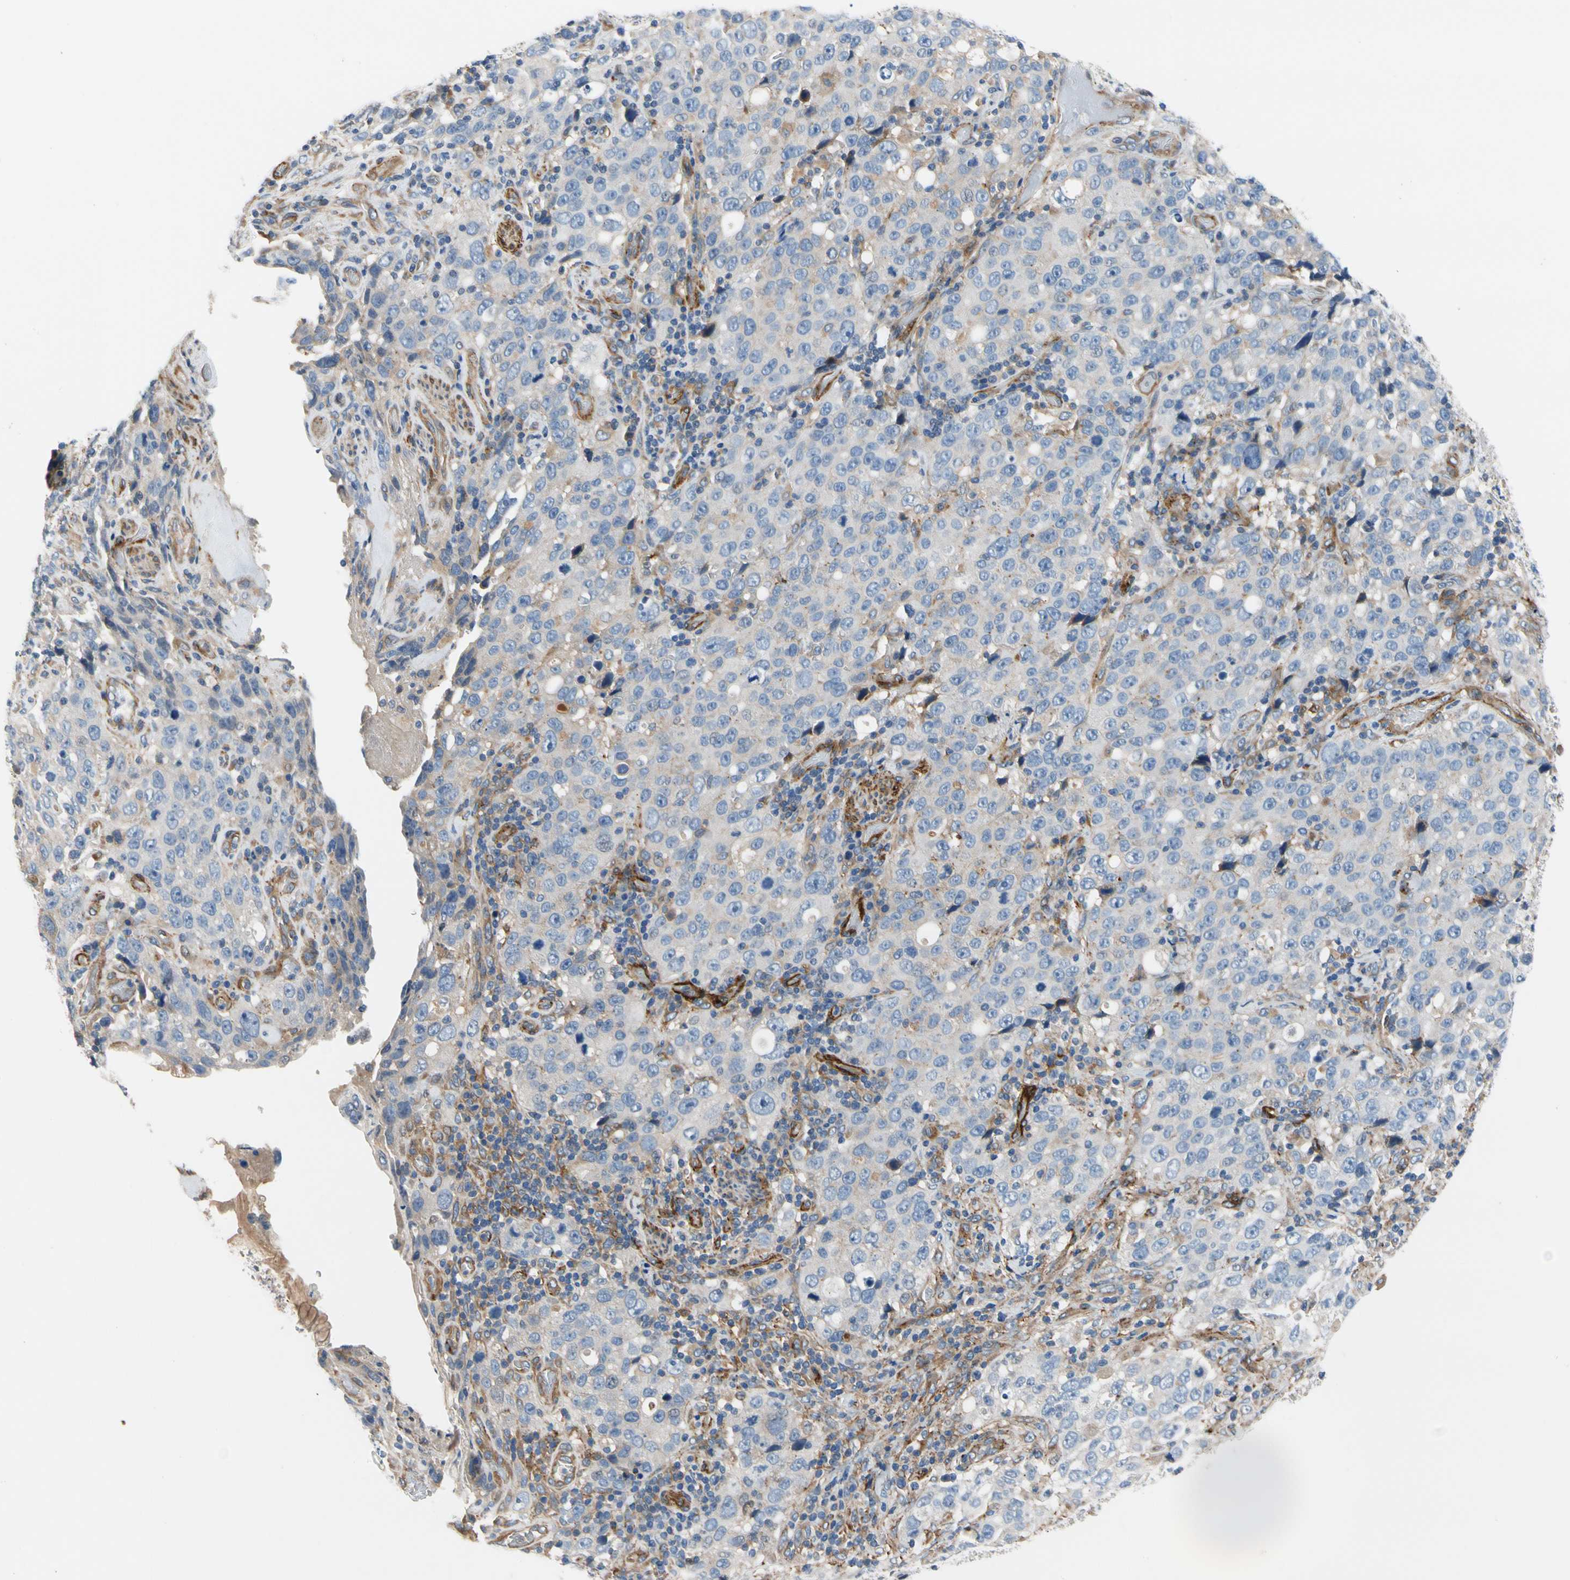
{"staining": {"intensity": "negative", "quantity": "none", "location": "none"}, "tissue": "stomach cancer", "cell_type": "Tumor cells", "image_type": "cancer", "snomed": [{"axis": "morphology", "description": "Normal tissue, NOS"}, {"axis": "morphology", "description": "Adenocarcinoma, NOS"}, {"axis": "topography", "description": "Stomach"}], "caption": "DAB (3,3'-diaminobenzidine) immunohistochemical staining of human stomach cancer shows no significant expression in tumor cells.", "gene": "ENTREP3", "patient": {"sex": "male", "age": 48}}